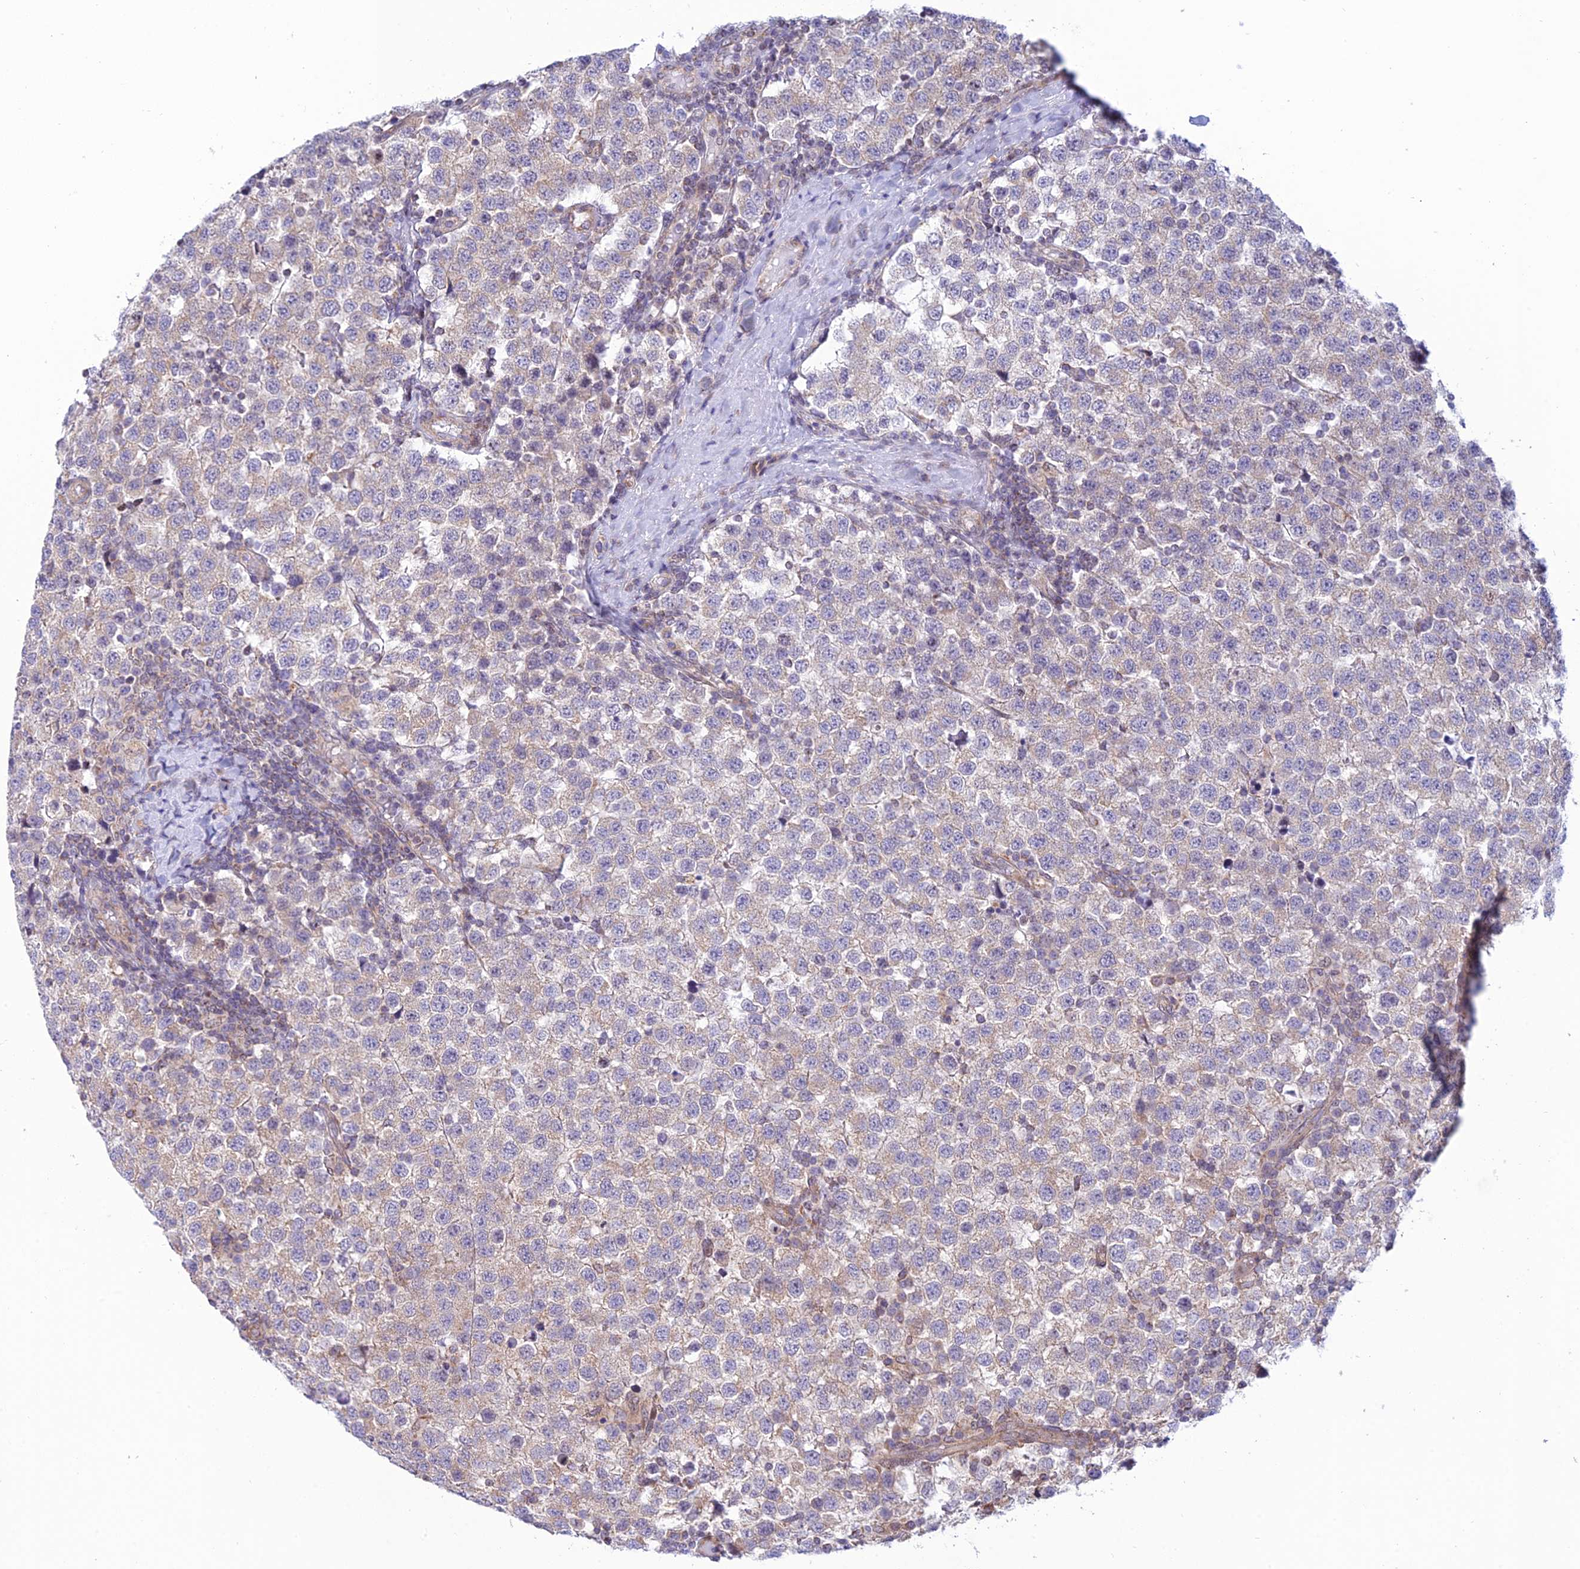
{"staining": {"intensity": "negative", "quantity": "none", "location": "none"}, "tissue": "testis cancer", "cell_type": "Tumor cells", "image_type": "cancer", "snomed": [{"axis": "morphology", "description": "Seminoma, NOS"}, {"axis": "topography", "description": "Testis"}], "caption": "DAB immunohistochemical staining of human testis cancer (seminoma) shows no significant positivity in tumor cells.", "gene": "HOOK2", "patient": {"sex": "male", "age": 34}}